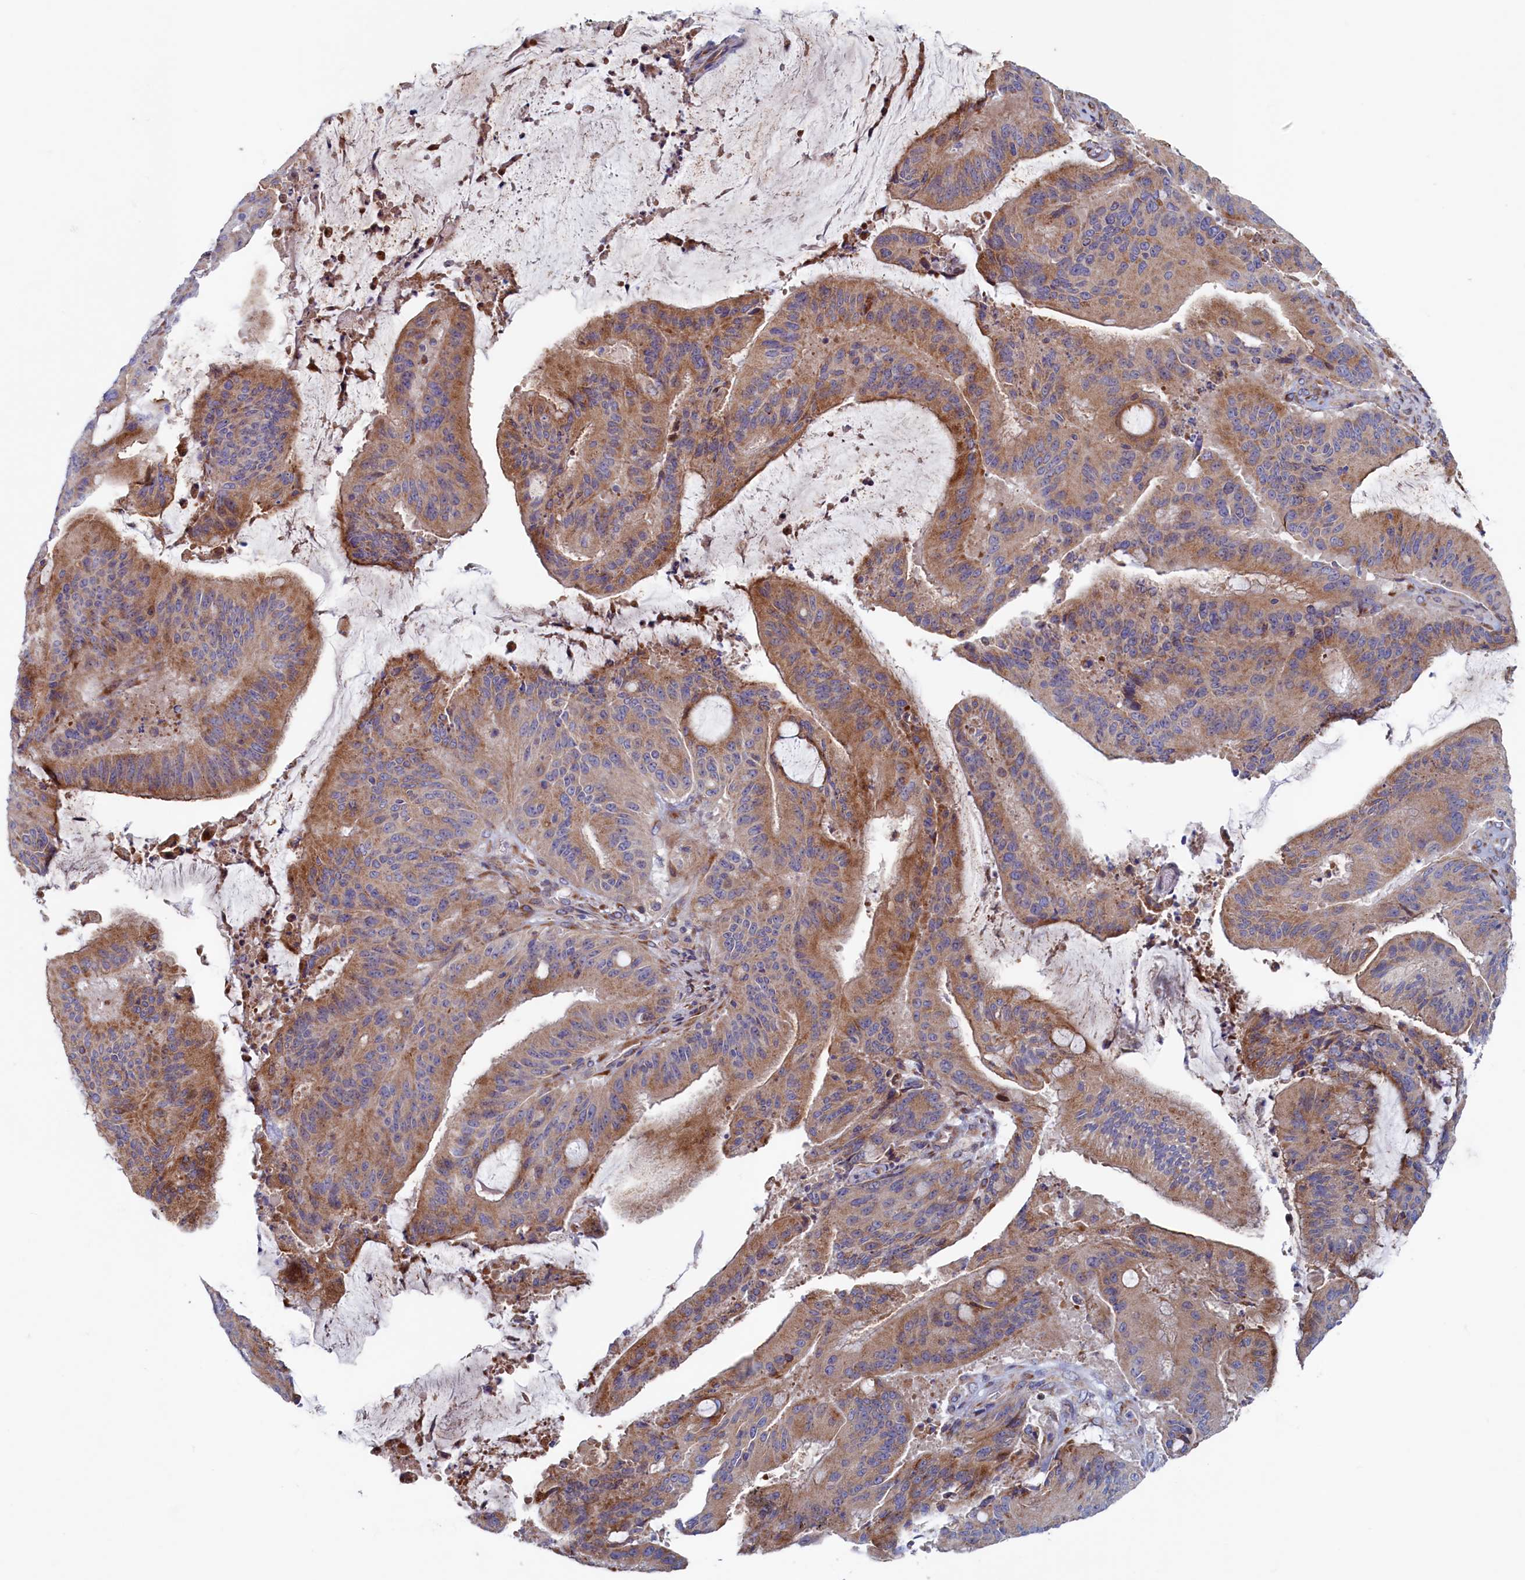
{"staining": {"intensity": "moderate", "quantity": "25%-75%", "location": "cytoplasmic/membranous"}, "tissue": "liver cancer", "cell_type": "Tumor cells", "image_type": "cancer", "snomed": [{"axis": "morphology", "description": "Normal tissue, NOS"}, {"axis": "morphology", "description": "Cholangiocarcinoma"}, {"axis": "topography", "description": "Liver"}, {"axis": "topography", "description": "Peripheral nerve tissue"}], "caption": "Protein analysis of liver cancer (cholangiocarcinoma) tissue reveals moderate cytoplasmic/membranous expression in about 25%-75% of tumor cells. (IHC, brightfield microscopy, high magnification).", "gene": "MTFMT", "patient": {"sex": "female", "age": 73}}